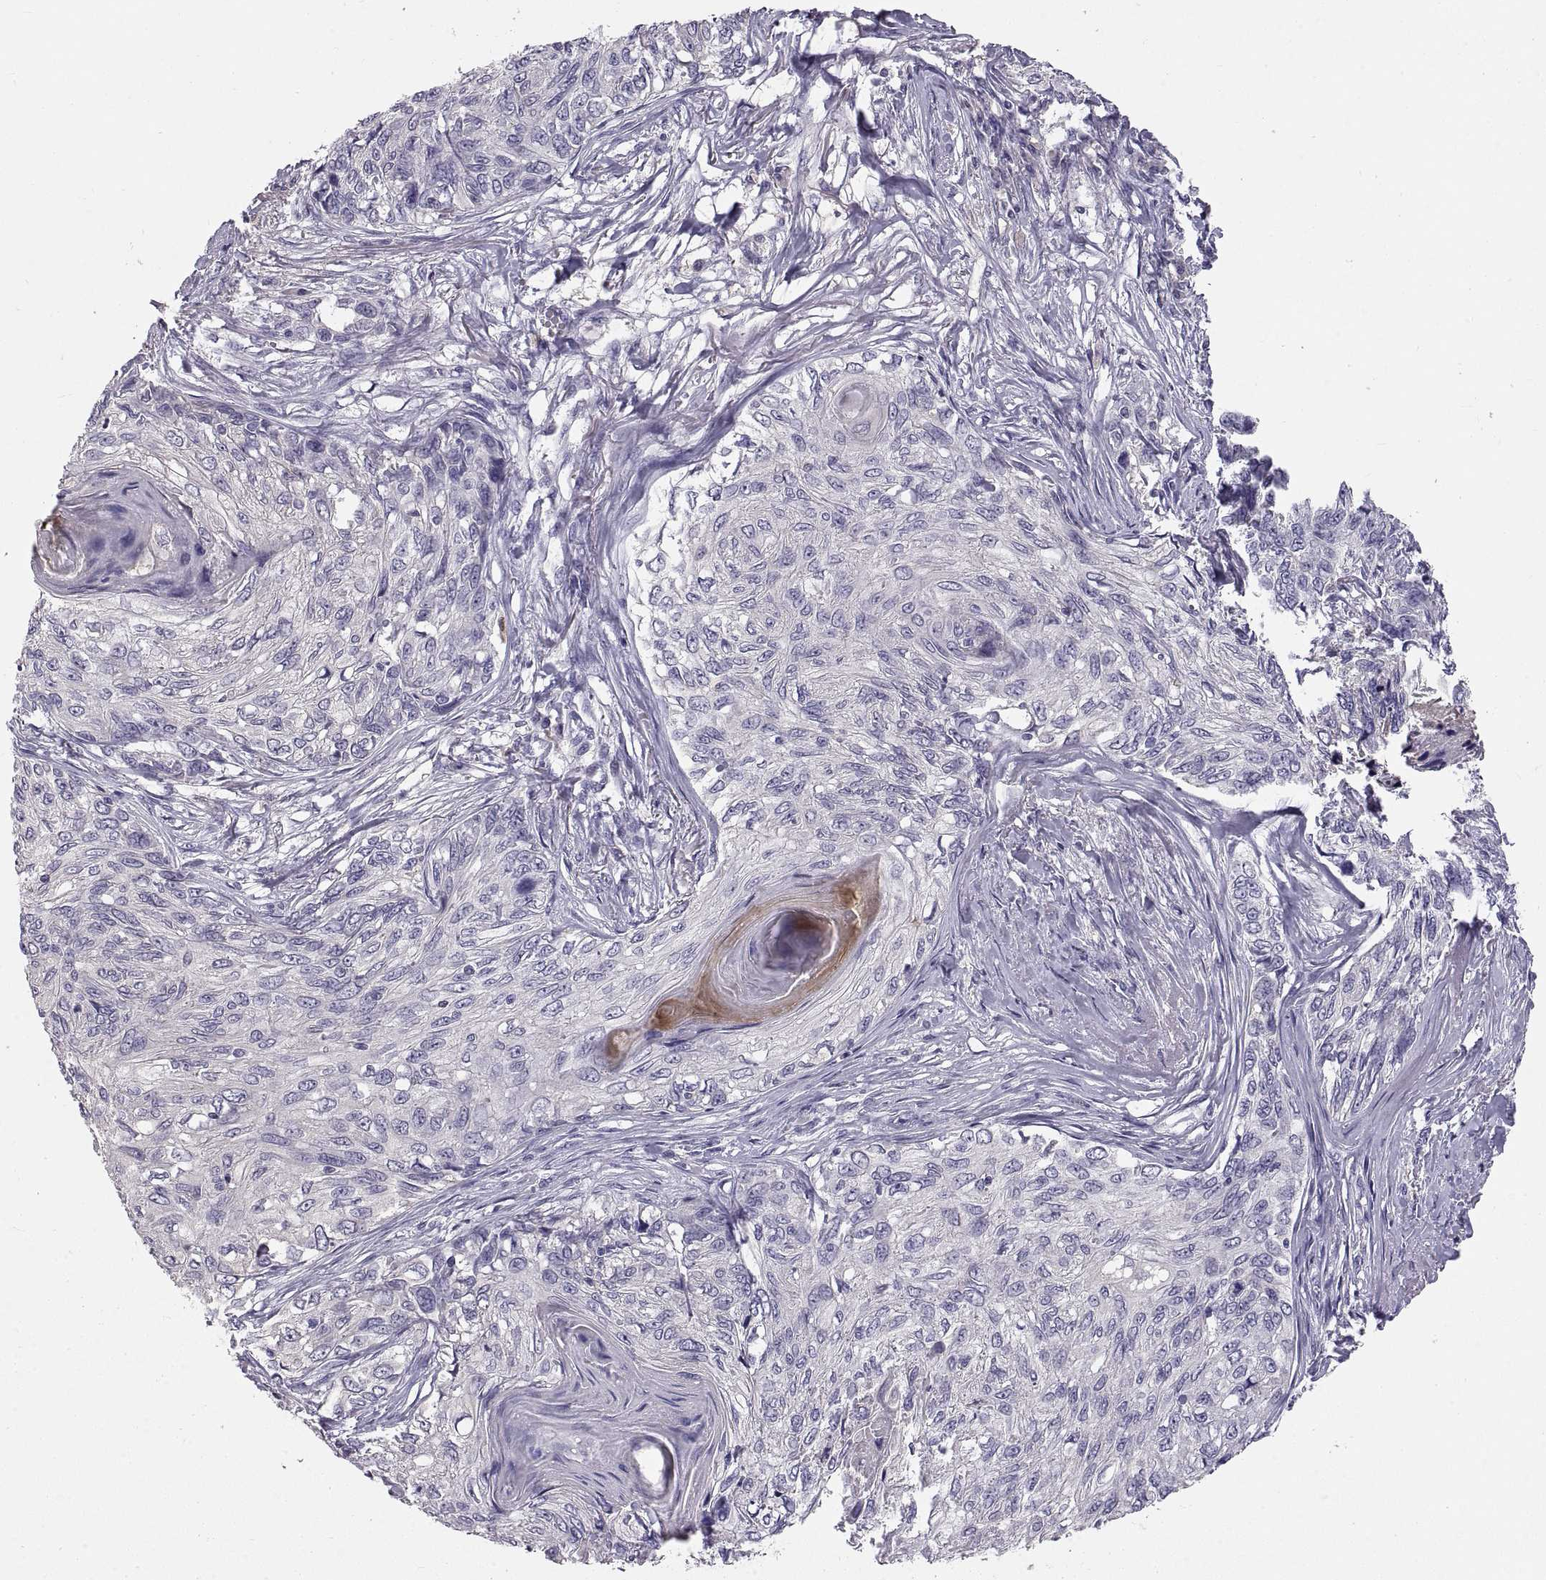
{"staining": {"intensity": "negative", "quantity": "none", "location": "none"}, "tissue": "skin cancer", "cell_type": "Tumor cells", "image_type": "cancer", "snomed": [{"axis": "morphology", "description": "Squamous cell carcinoma, NOS"}, {"axis": "topography", "description": "Skin"}], "caption": "Skin squamous cell carcinoma stained for a protein using IHC displays no positivity tumor cells.", "gene": "ADAM32", "patient": {"sex": "male", "age": 92}}